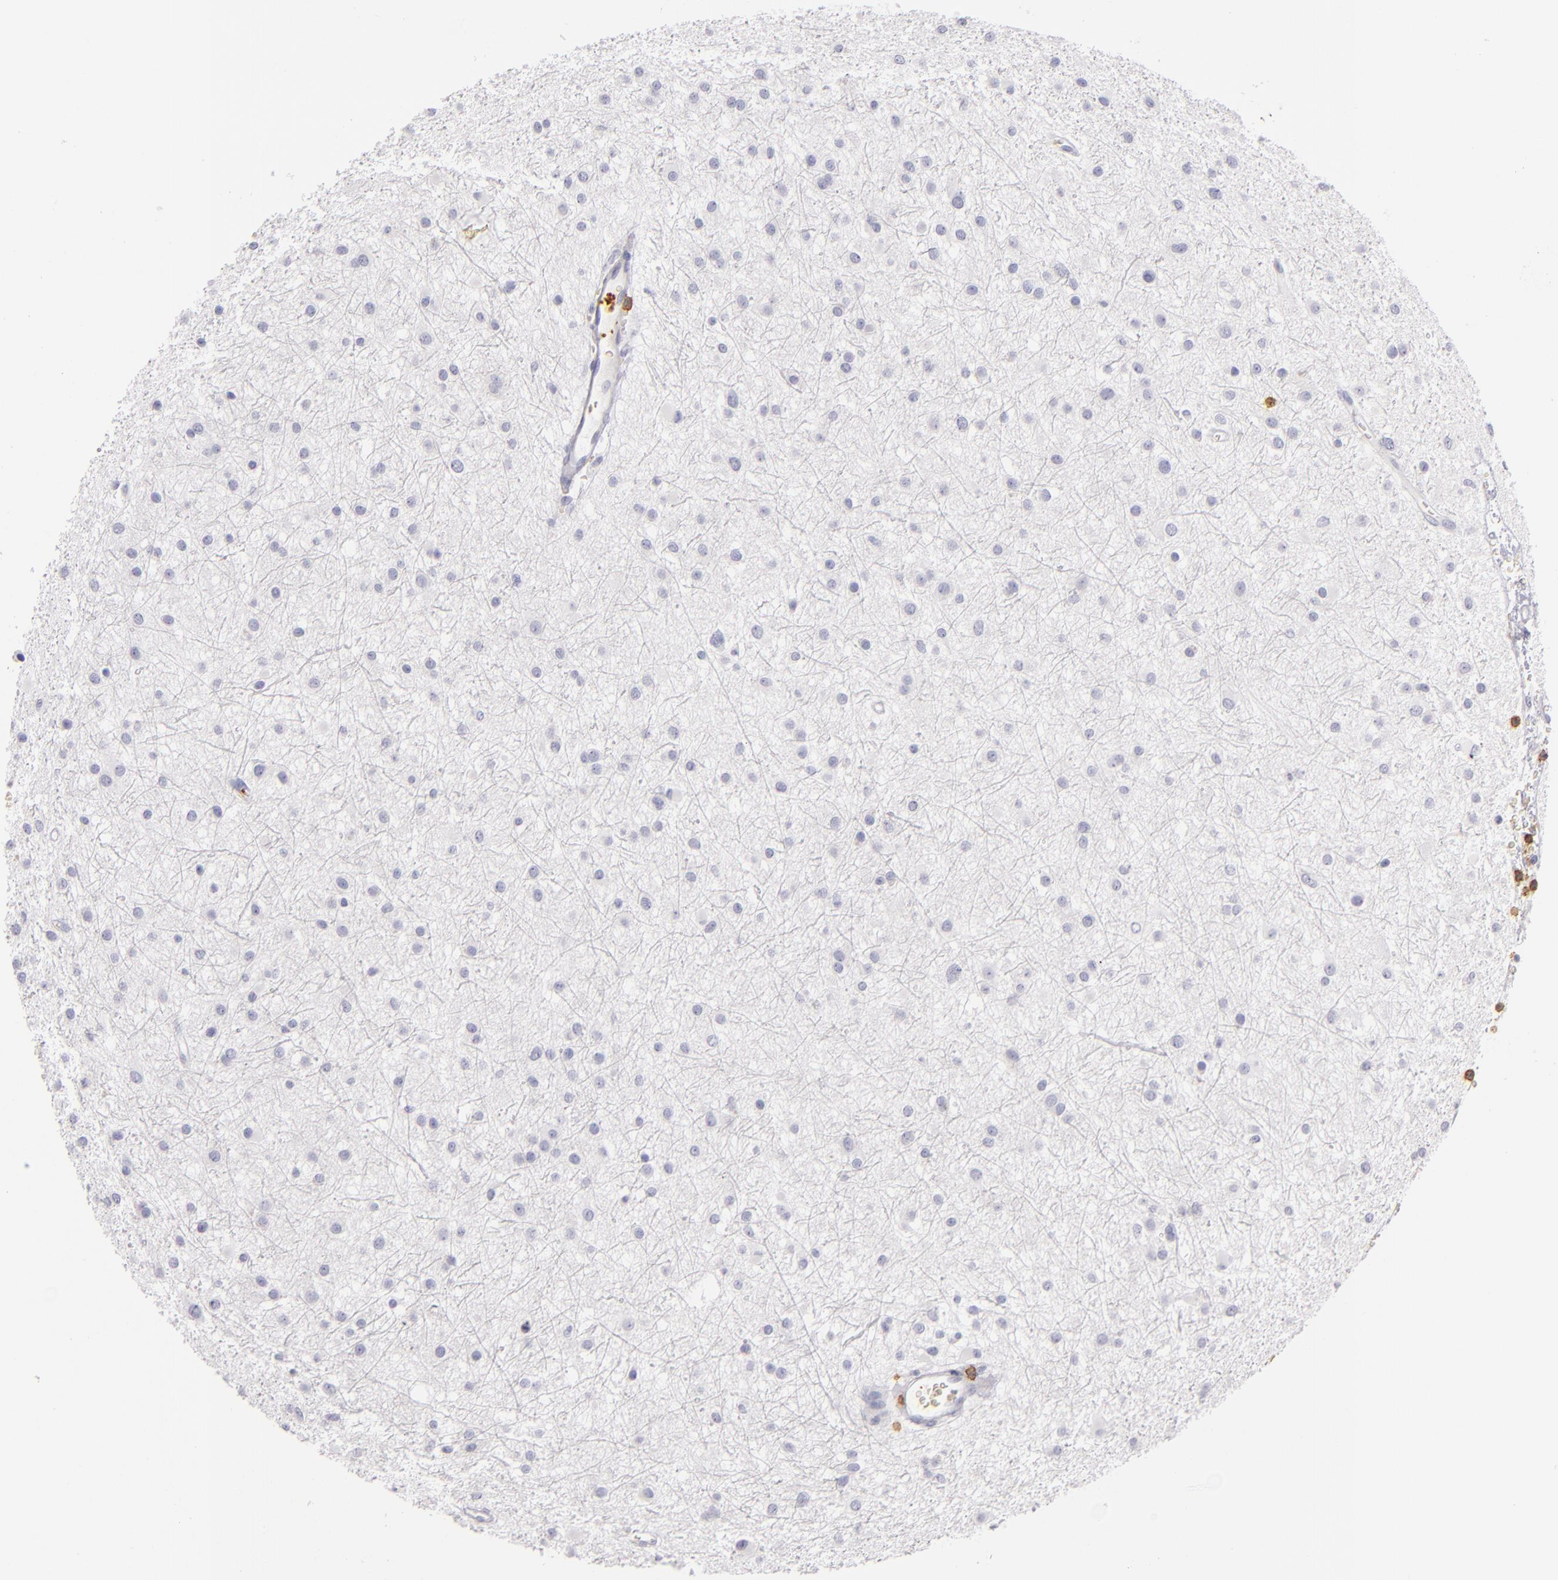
{"staining": {"intensity": "negative", "quantity": "none", "location": "none"}, "tissue": "glioma", "cell_type": "Tumor cells", "image_type": "cancer", "snomed": [{"axis": "morphology", "description": "Glioma, malignant, Low grade"}, {"axis": "topography", "description": "Brain"}], "caption": "Malignant glioma (low-grade) was stained to show a protein in brown. There is no significant staining in tumor cells.", "gene": "LAT", "patient": {"sex": "female", "age": 36}}